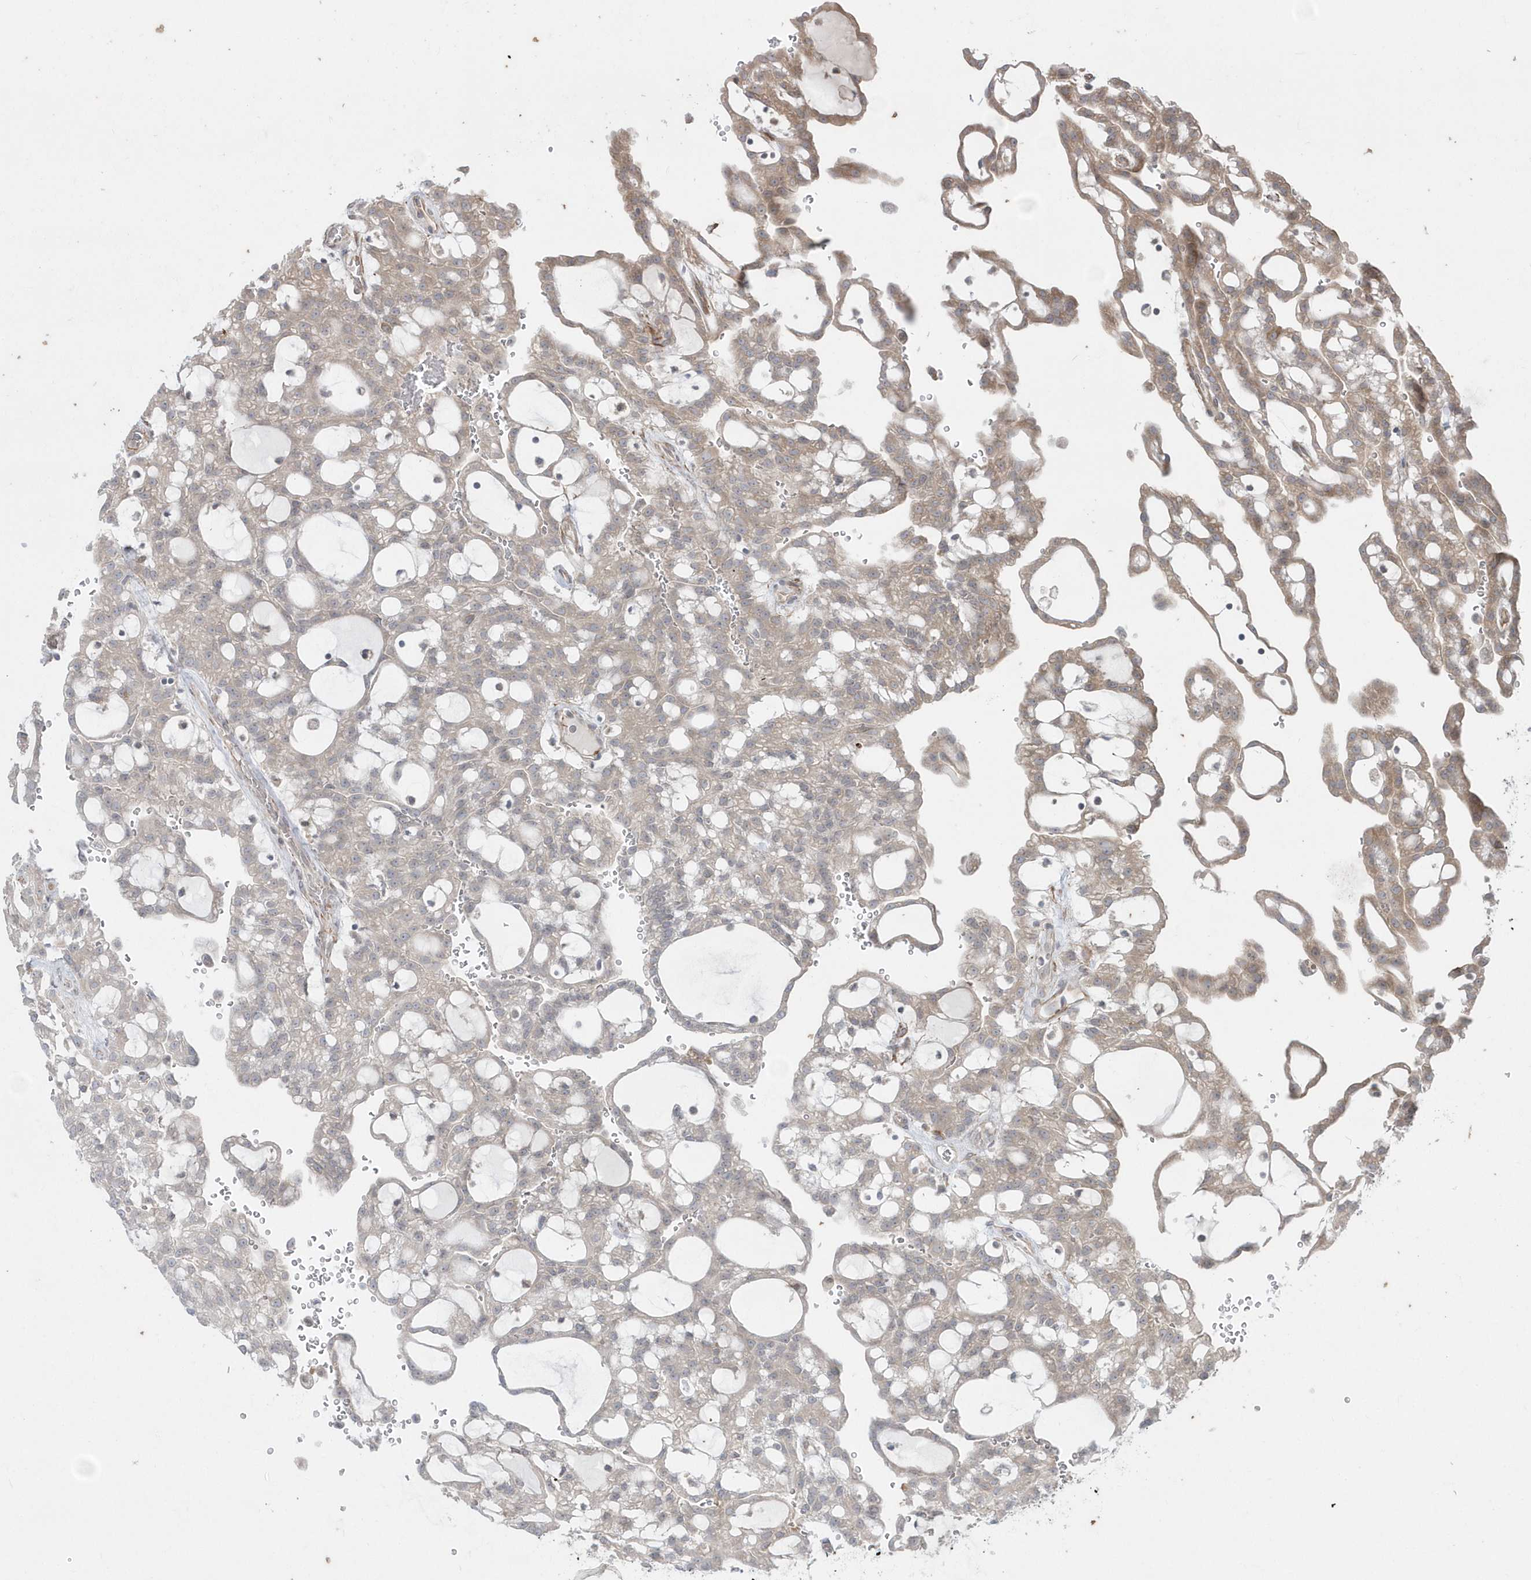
{"staining": {"intensity": "weak", "quantity": "25%-75%", "location": "cytoplasmic/membranous"}, "tissue": "renal cancer", "cell_type": "Tumor cells", "image_type": "cancer", "snomed": [{"axis": "morphology", "description": "Adenocarcinoma, NOS"}, {"axis": "topography", "description": "Kidney"}], "caption": "Renal cancer stained for a protein reveals weak cytoplasmic/membranous positivity in tumor cells.", "gene": "DHX57", "patient": {"sex": "male", "age": 63}}